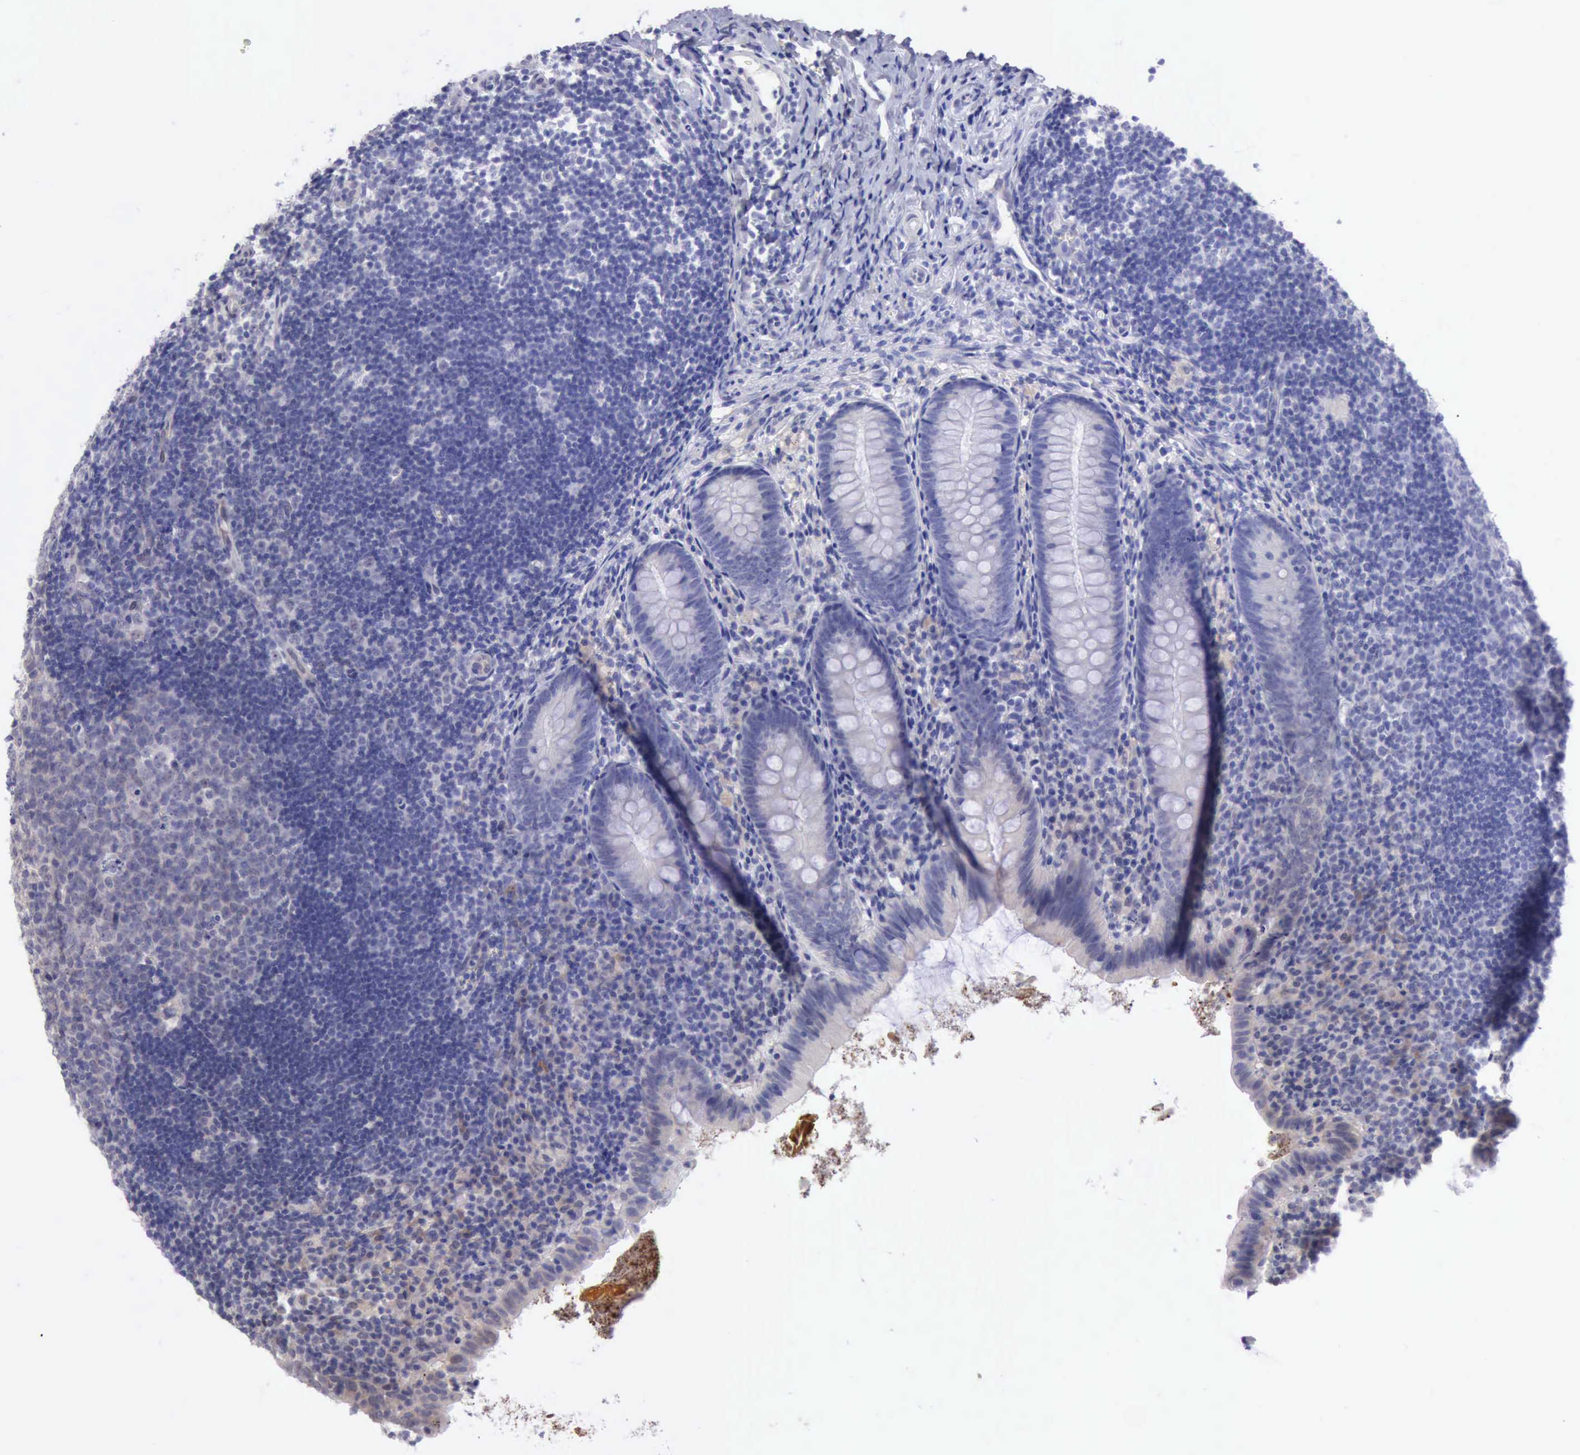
{"staining": {"intensity": "negative", "quantity": "none", "location": "none"}, "tissue": "appendix", "cell_type": "Glandular cells", "image_type": "normal", "snomed": [{"axis": "morphology", "description": "Normal tissue, NOS"}, {"axis": "topography", "description": "Appendix"}], "caption": "This photomicrograph is of normal appendix stained with IHC to label a protein in brown with the nuclei are counter-stained blue. There is no expression in glandular cells.", "gene": "DNAJB7", "patient": {"sex": "female", "age": 9}}